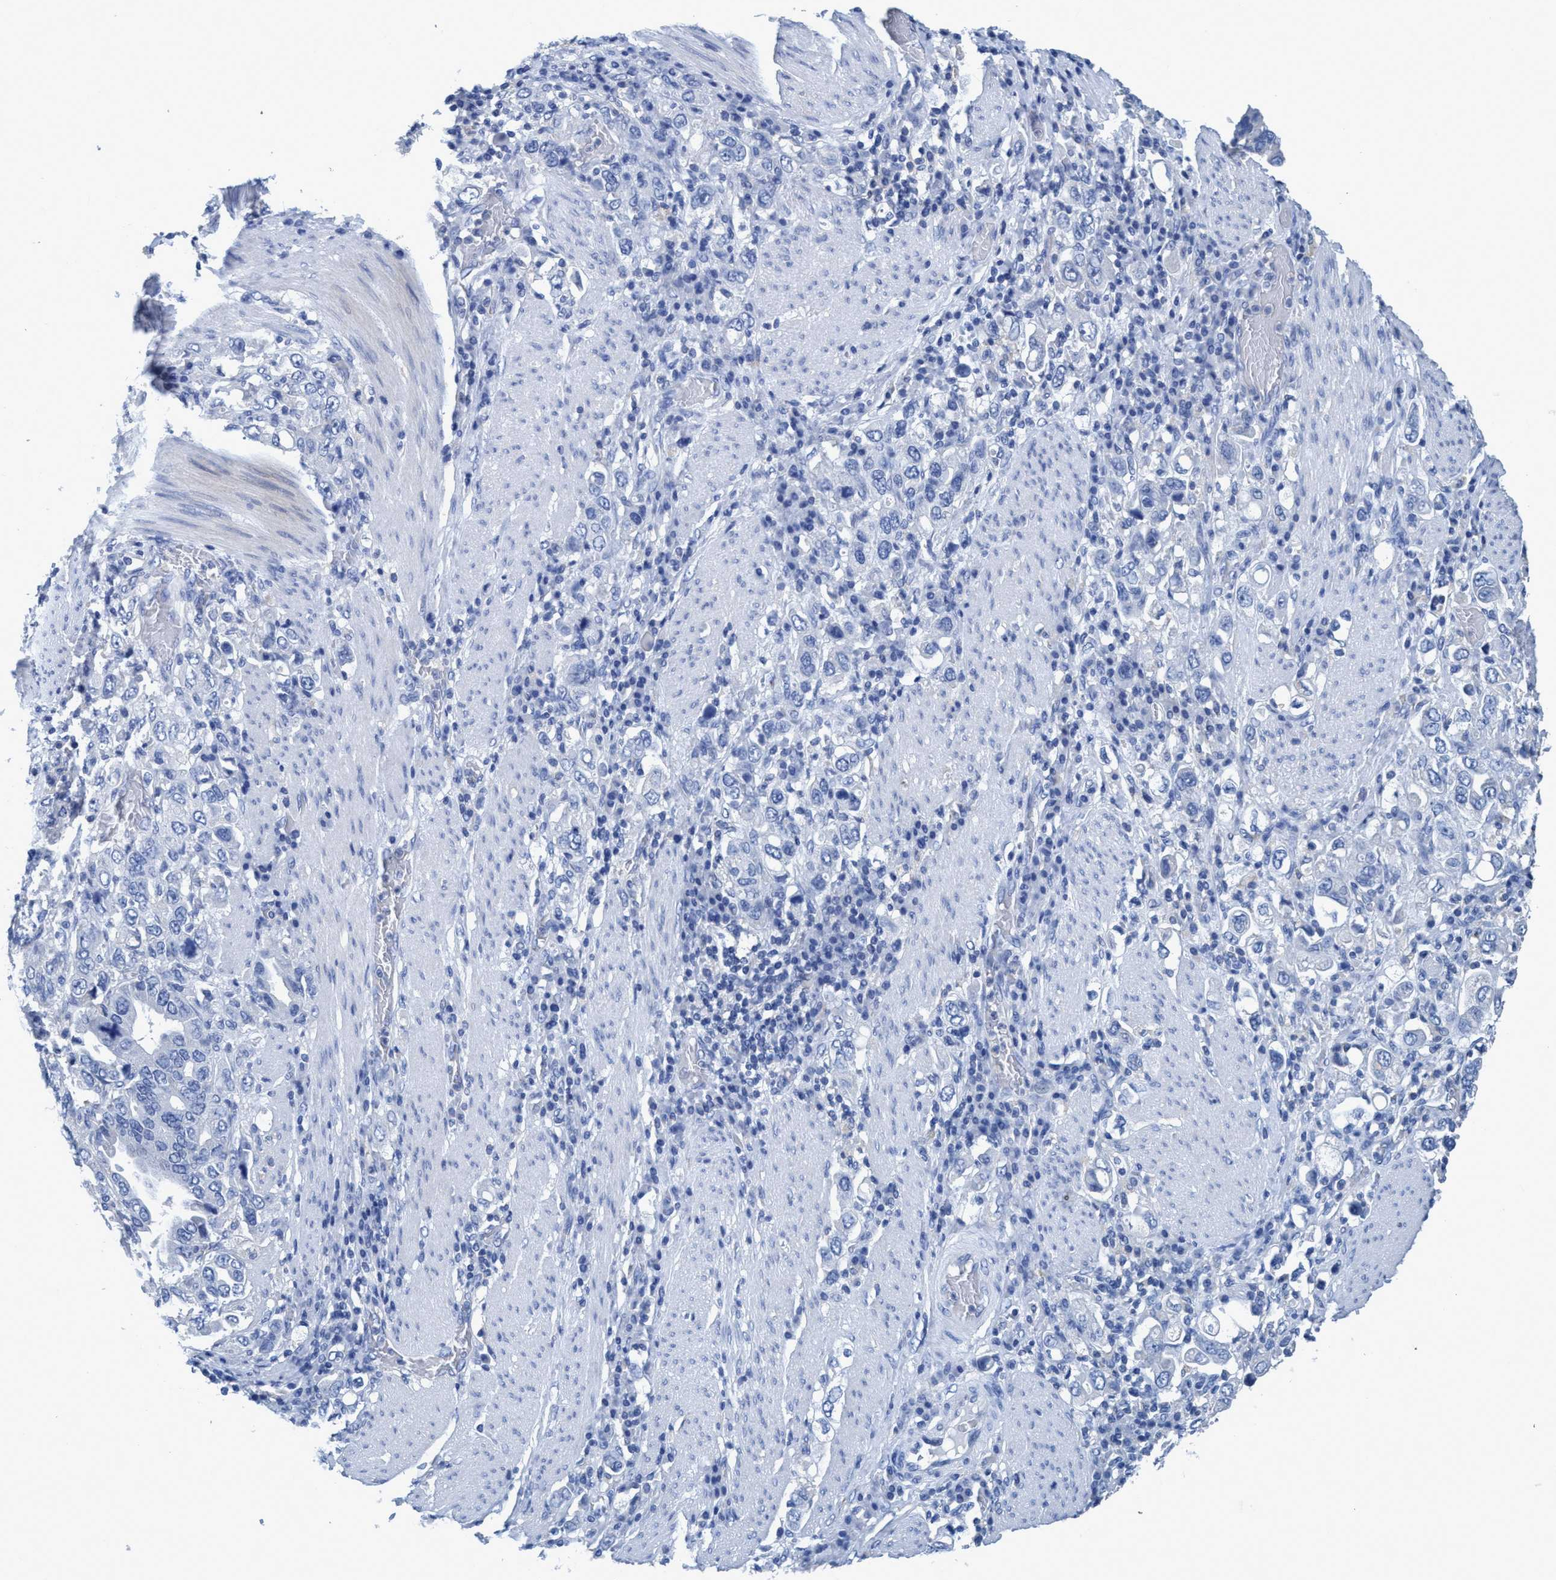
{"staining": {"intensity": "negative", "quantity": "none", "location": "none"}, "tissue": "stomach cancer", "cell_type": "Tumor cells", "image_type": "cancer", "snomed": [{"axis": "morphology", "description": "Adenocarcinoma, NOS"}, {"axis": "topography", "description": "Stomach, upper"}], "caption": "Stomach cancer was stained to show a protein in brown. There is no significant expression in tumor cells. Nuclei are stained in blue.", "gene": "DNAI1", "patient": {"sex": "male", "age": 62}}